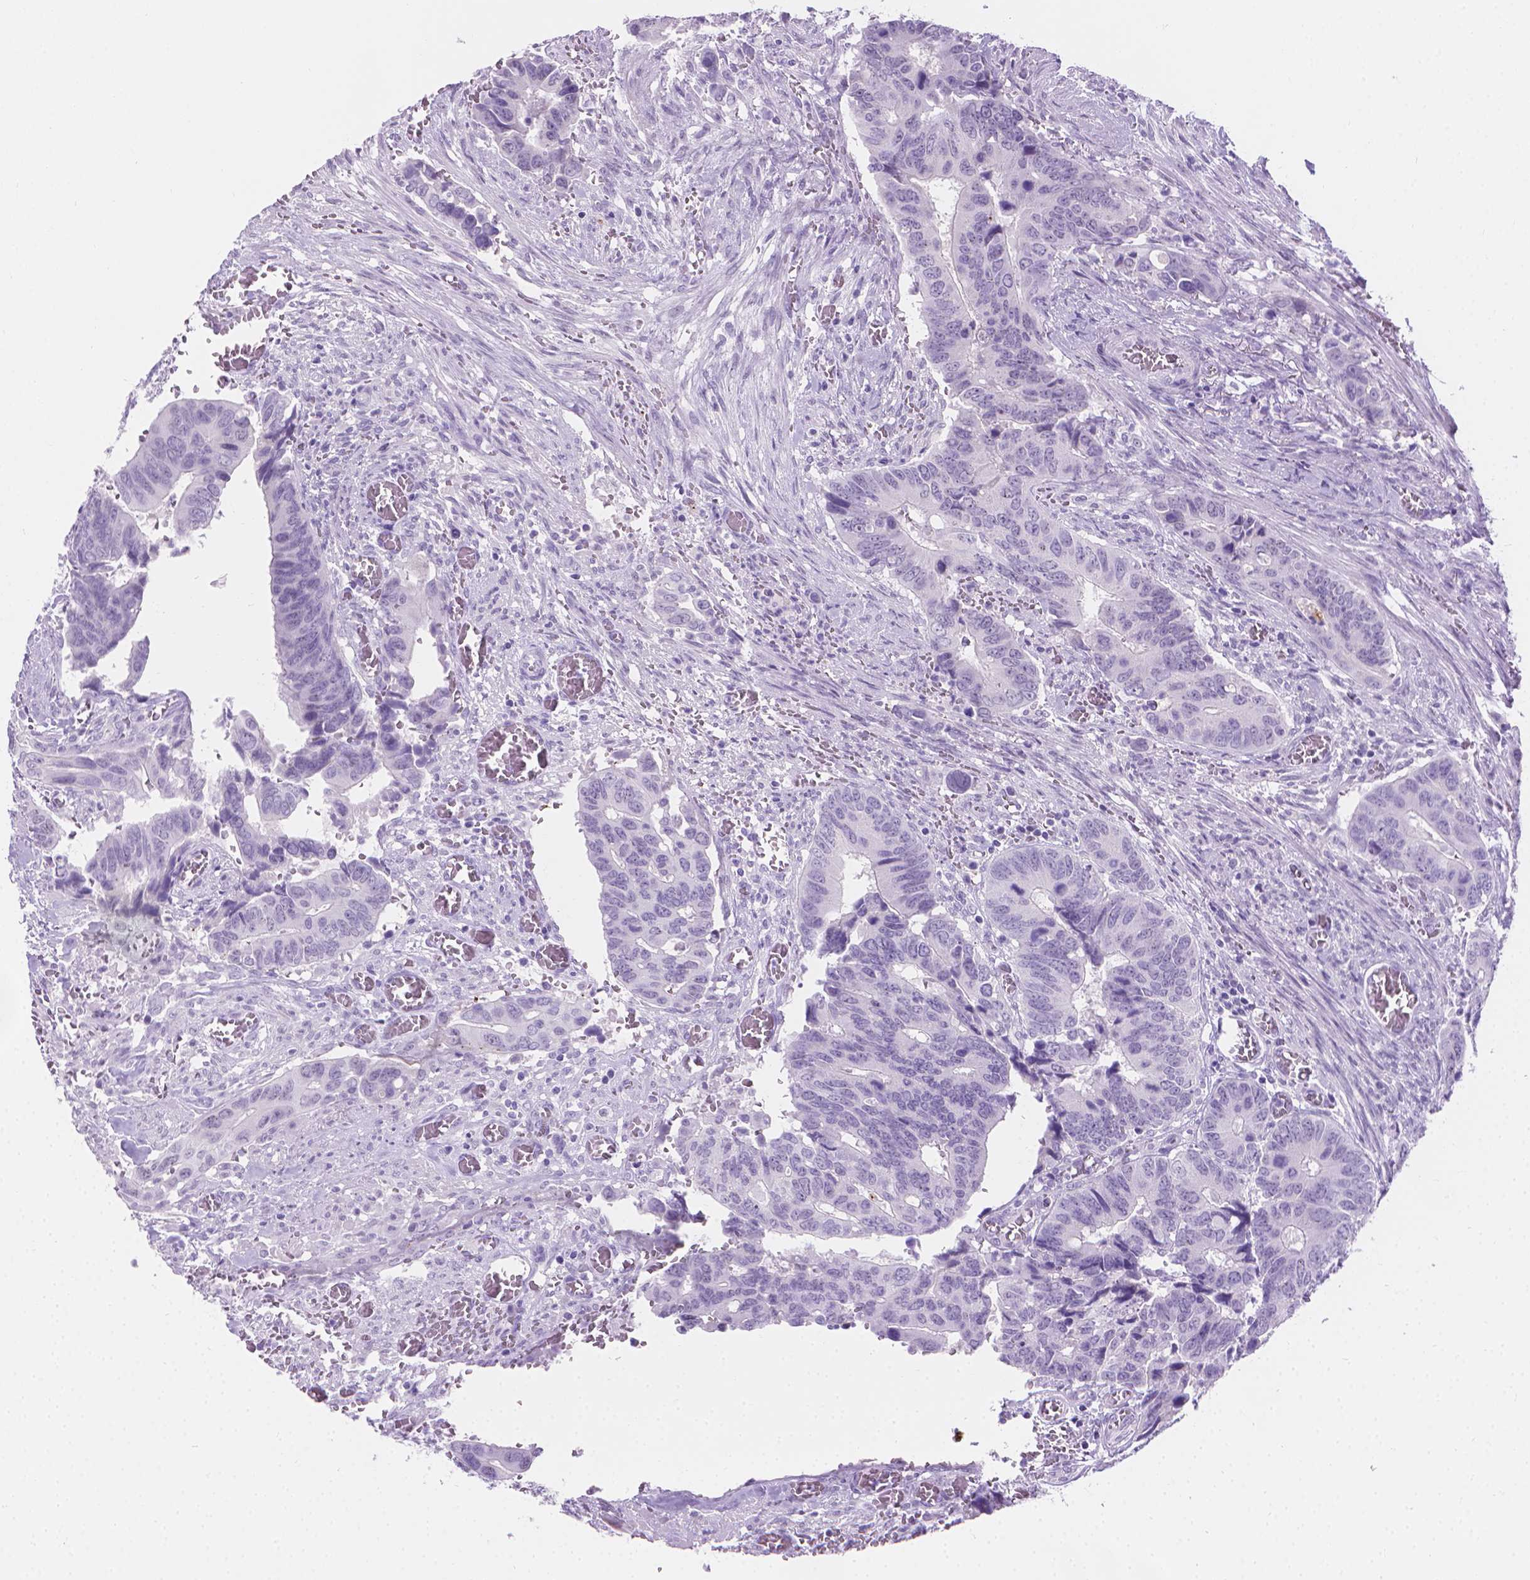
{"staining": {"intensity": "negative", "quantity": "none", "location": "none"}, "tissue": "colorectal cancer", "cell_type": "Tumor cells", "image_type": "cancer", "snomed": [{"axis": "morphology", "description": "Adenocarcinoma, NOS"}, {"axis": "topography", "description": "Colon"}], "caption": "Immunohistochemistry image of neoplastic tissue: human colorectal cancer stained with DAB (3,3'-diaminobenzidine) shows no significant protein staining in tumor cells.", "gene": "CFAP52", "patient": {"sex": "male", "age": 49}}